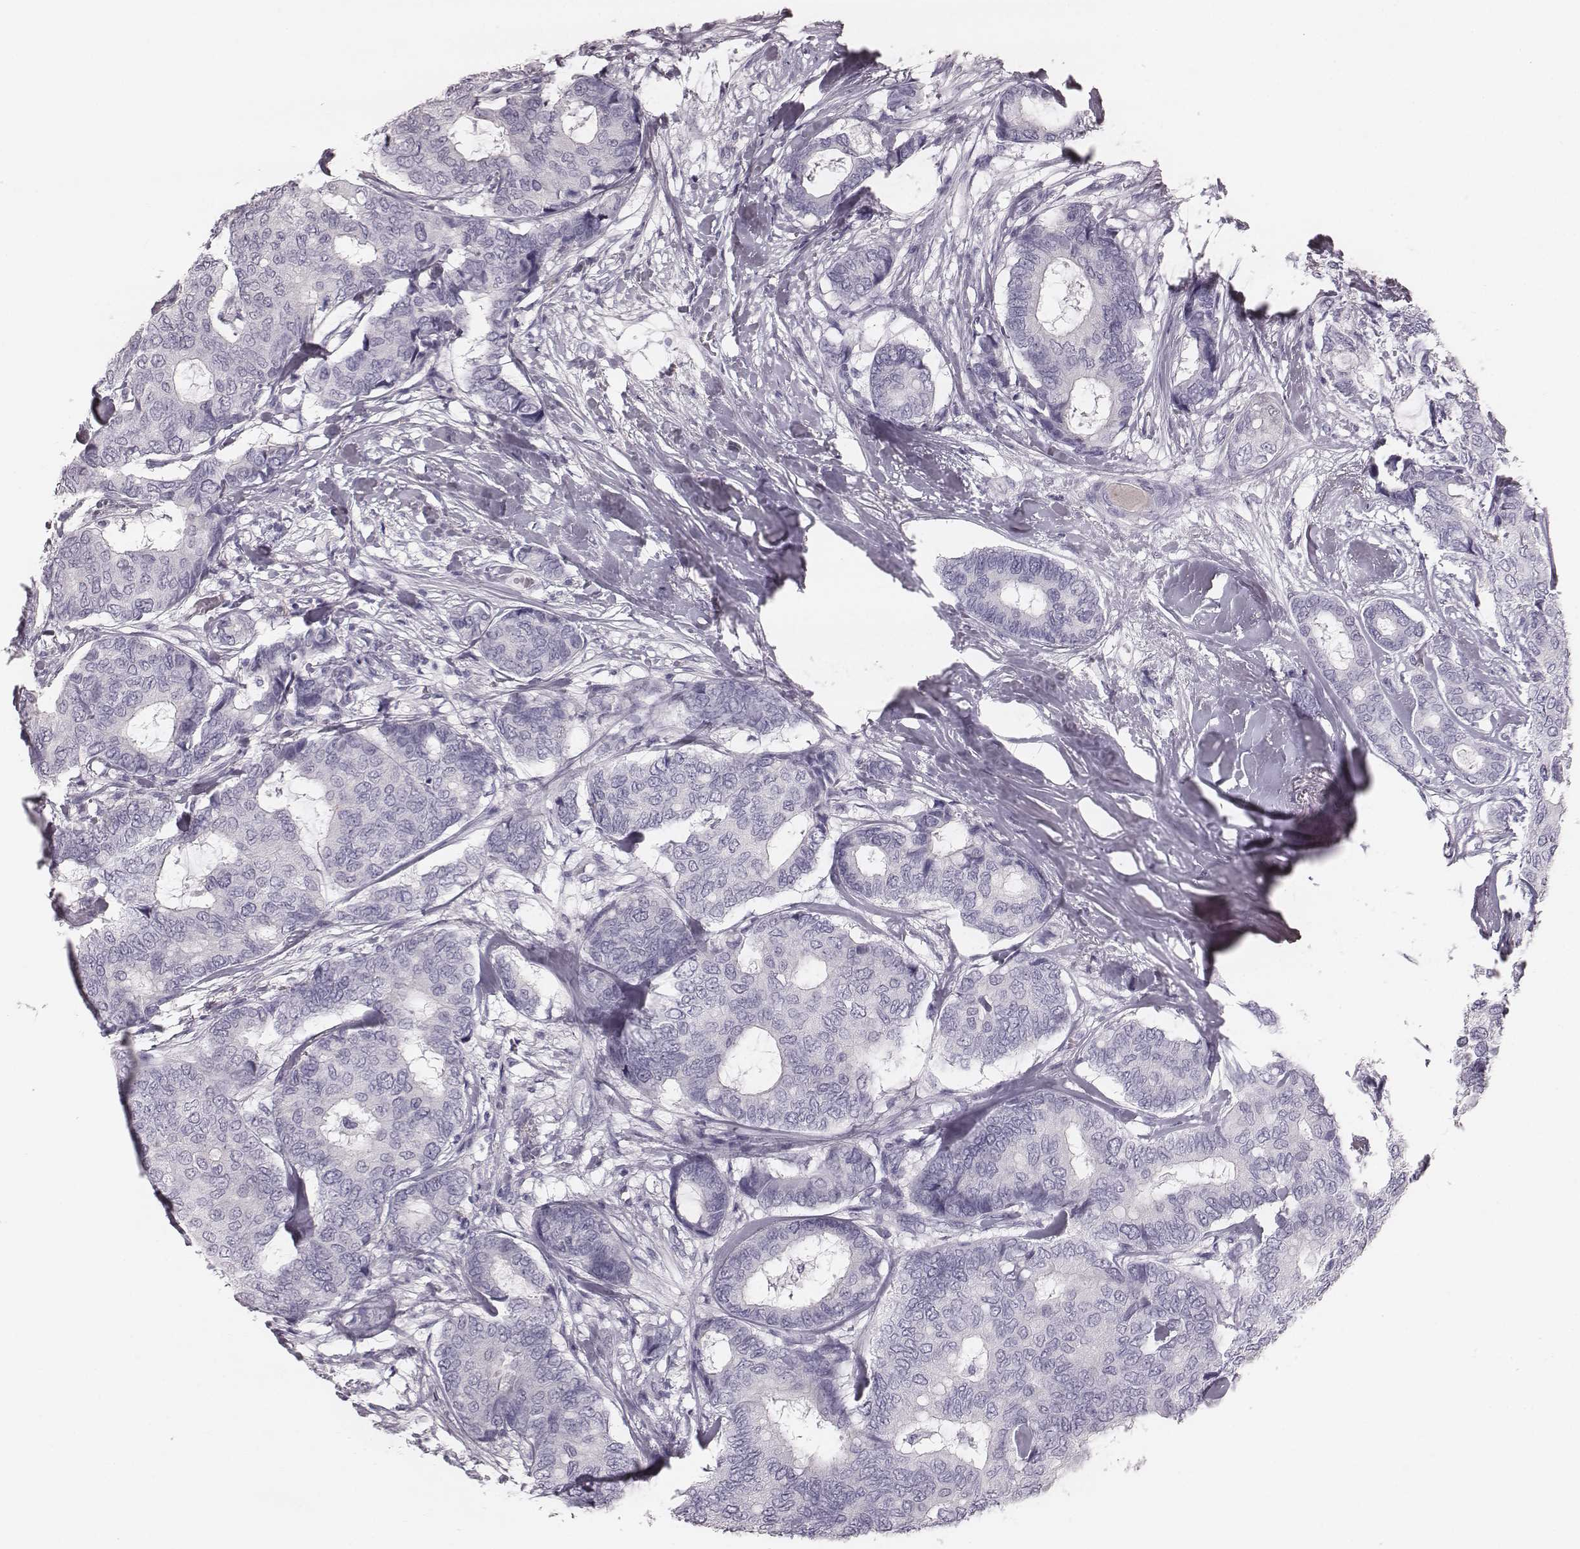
{"staining": {"intensity": "negative", "quantity": "none", "location": "none"}, "tissue": "breast cancer", "cell_type": "Tumor cells", "image_type": "cancer", "snomed": [{"axis": "morphology", "description": "Duct carcinoma"}, {"axis": "topography", "description": "Breast"}], "caption": "Tumor cells show no significant protein positivity in breast cancer. The staining was performed using DAB (3,3'-diaminobenzidine) to visualize the protein expression in brown, while the nuclei were stained in blue with hematoxylin (Magnification: 20x).", "gene": "KRT74", "patient": {"sex": "female", "age": 75}}